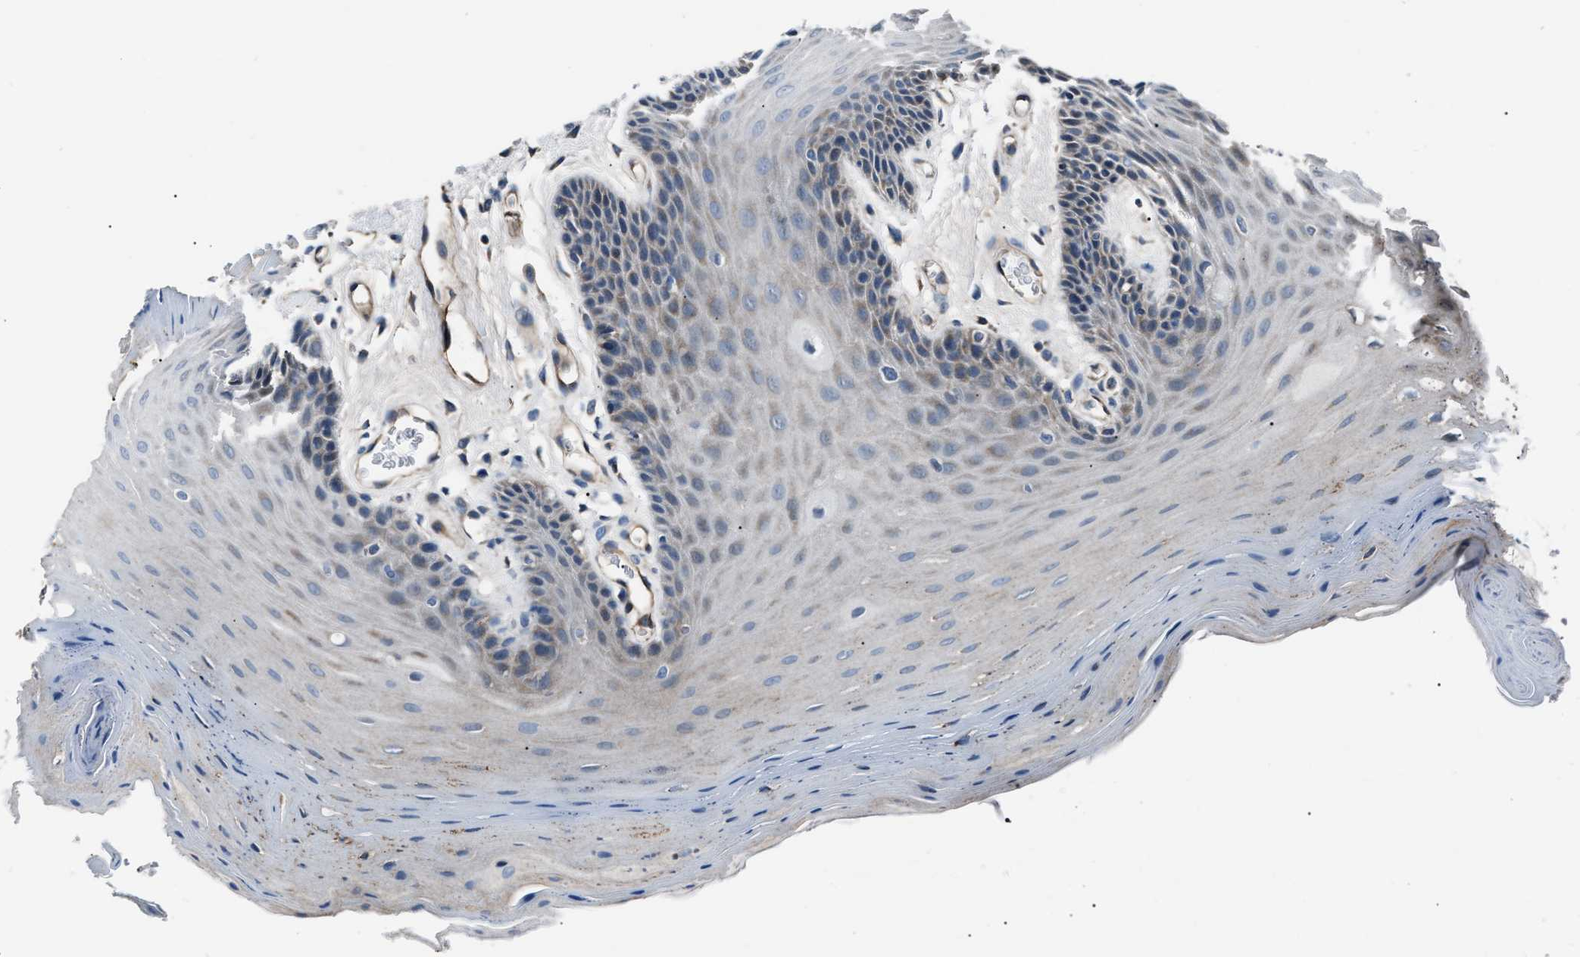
{"staining": {"intensity": "moderate", "quantity": "<25%", "location": "cytoplasmic/membranous"}, "tissue": "oral mucosa", "cell_type": "Squamous epithelial cells", "image_type": "normal", "snomed": [{"axis": "morphology", "description": "Normal tissue, NOS"}, {"axis": "morphology", "description": "Squamous cell carcinoma, NOS"}, {"axis": "topography", "description": "Oral tissue"}, {"axis": "topography", "description": "Head-Neck"}], "caption": "A brown stain shows moderate cytoplasmic/membranous staining of a protein in squamous epithelial cells of unremarkable human oral mucosa. (DAB IHC, brown staining for protein, blue staining for nuclei).", "gene": "ENSG00000281039", "patient": {"sex": "male", "age": 71}}